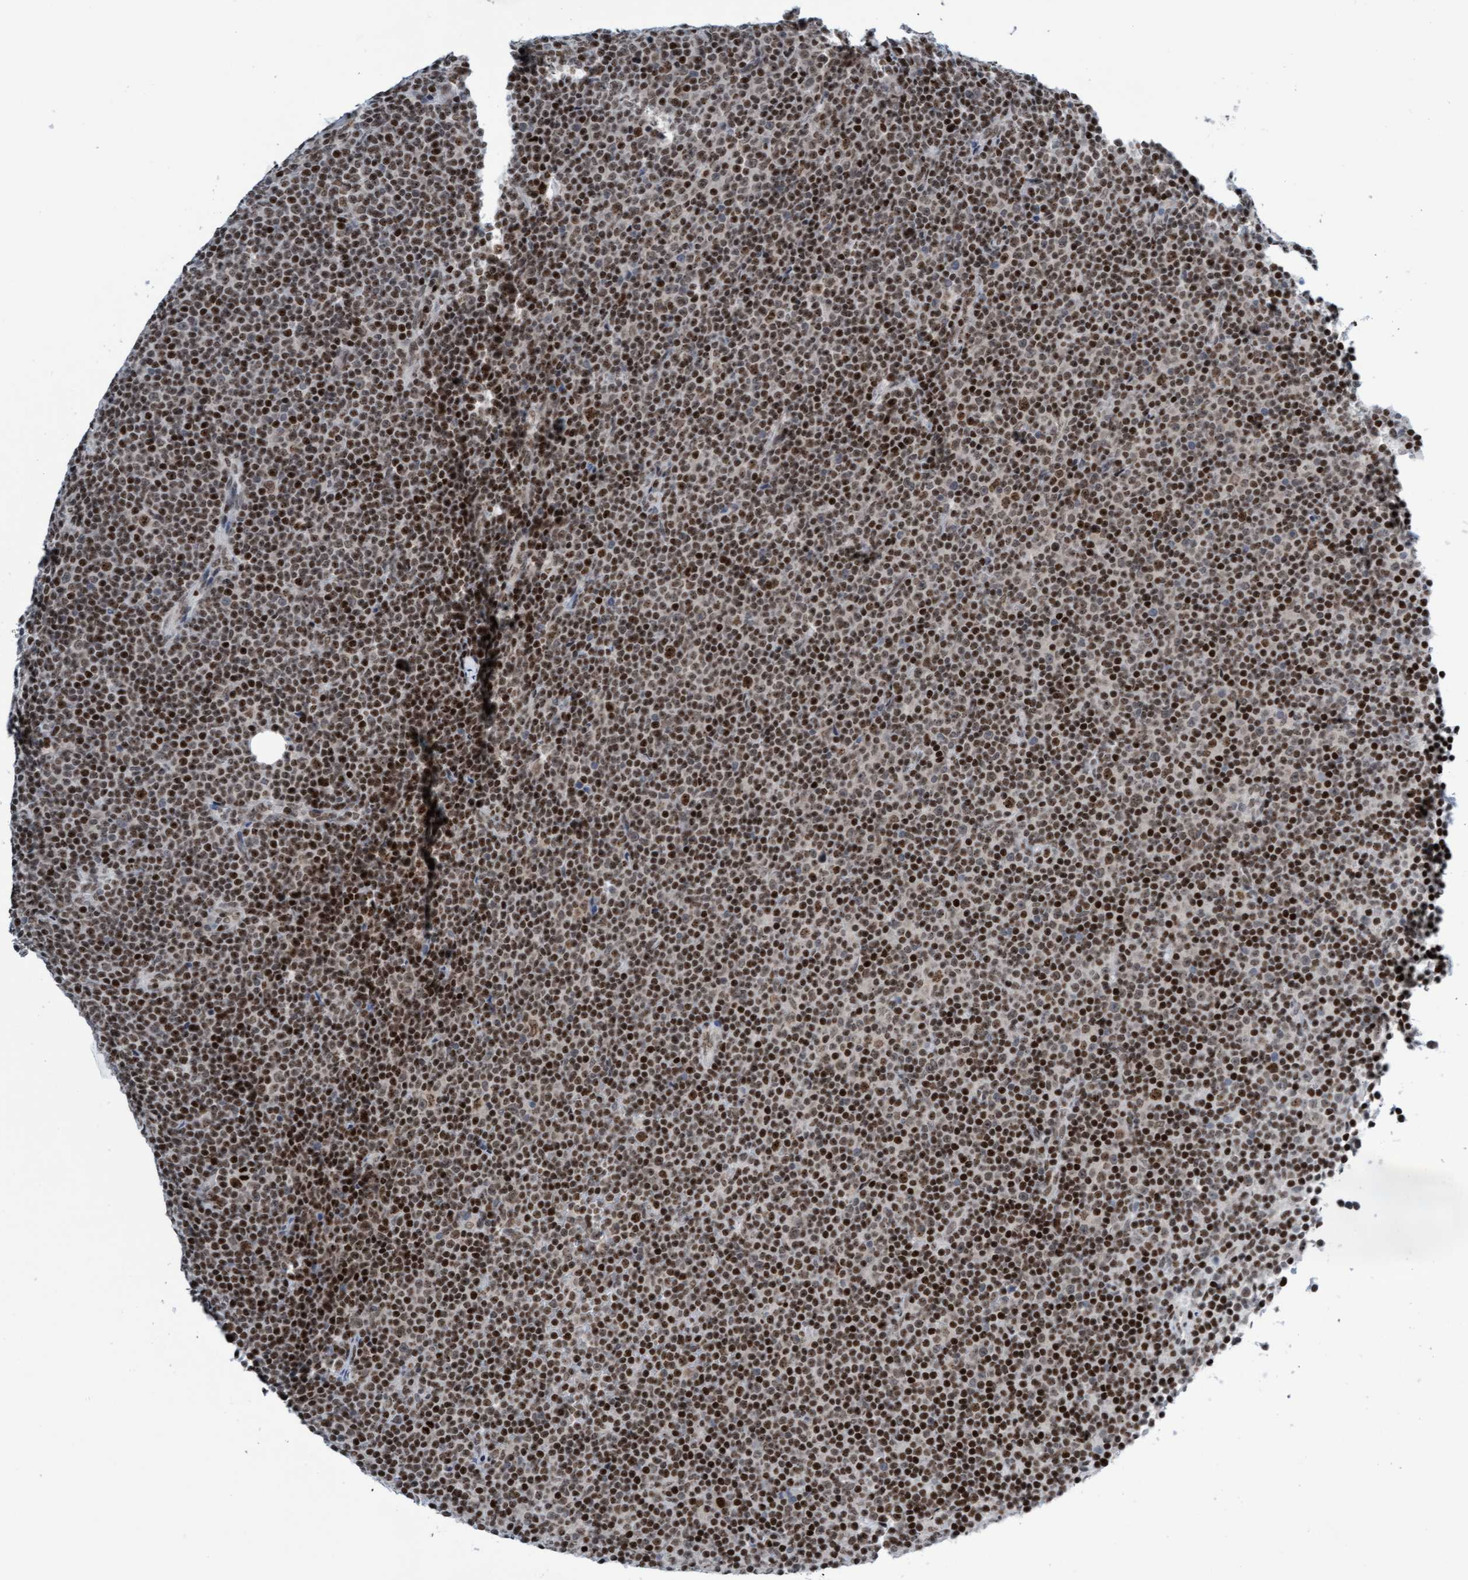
{"staining": {"intensity": "moderate", "quantity": ">75%", "location": "nuclear"}, "tissue": "lymphoma", "cell_type": "Tumor cells", "image_type": "cancer", "snomed": [{"axis": "morphology", "description": "Malignant lymphoma, non-Hodgkin's type, Low grade"}, {"axis": "topography", "description": "Lymph node"}], "caption": "Immunohistochemical staining of malignant lymphoma, non-Hodgkin's type (low-grade) demonstrates medium levels of moderate nuclear protein staining in about >75% of tumor cells. The staining was performed using DAB (3,3'-diaminobenzidine), with brown indicating positive protein expression. Nuclei are stained blue with hematoxylin.", "gene": "GLRX2", "patient": {"sex": "female", "age": 67}}